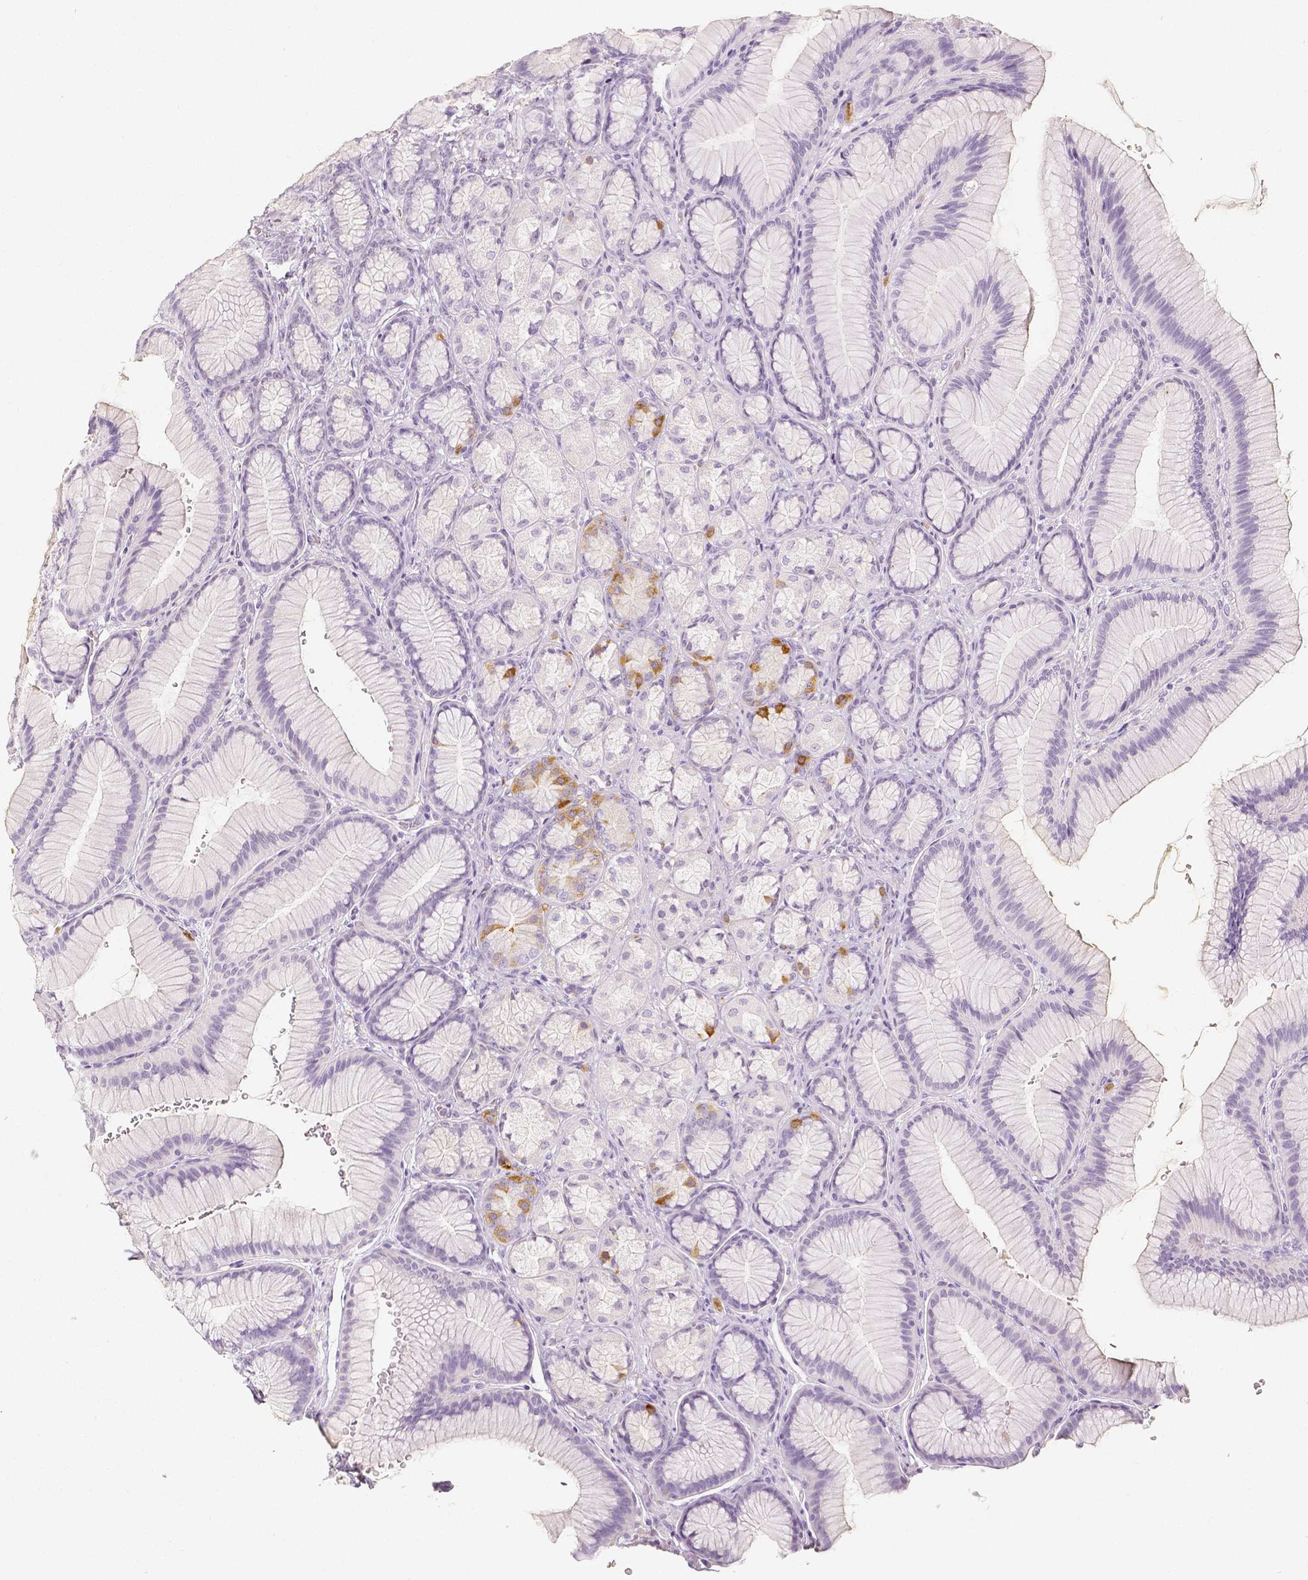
{"staining": {"intensity": "negative", "quantity": "none", "location": "none"}, "tissue": "stomach", "cell_type": "Glandular cells", "image_type": "normal", "snomed": [{"axis": "morphology", "description": "Normal tissue, NOS"}, {"axis": "morphology", "description": "Adenocarcinoma, NOS"}, {"axis": "morphology", "description": "Adenocarcinoma, High grade"}, {"axis": "topography", "description": "Stomach, upper"}, {"axis": "topography", "description": "Stomach"}], "caption": "The micrograph shows no significant positivity in glandular cells of stomach.", "gene": "NECAB2", "patient": {"sex": "female", "age": 65}}